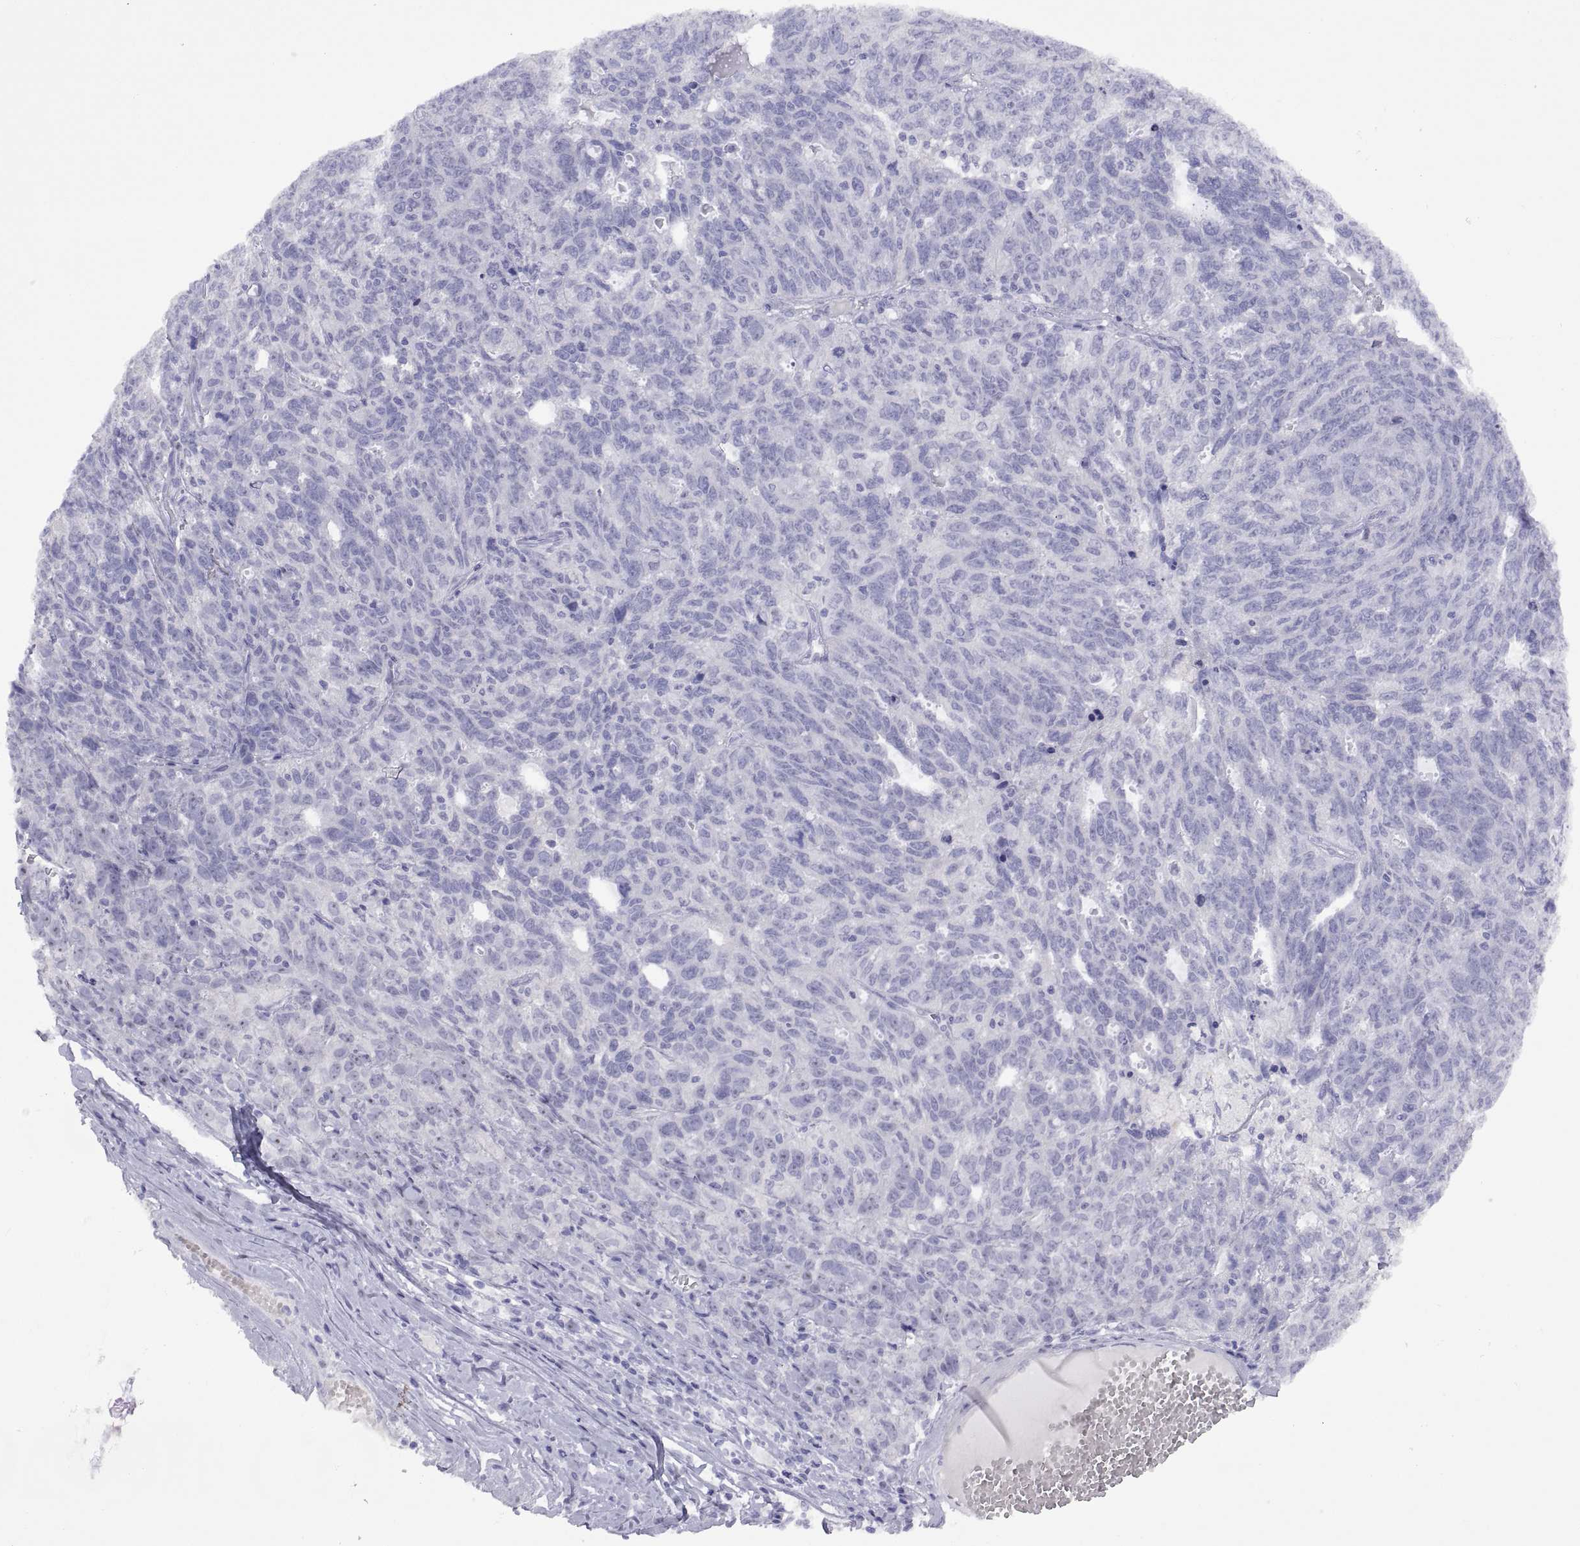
{"staining": {"intensity": "negative", "quantity": "none", "location": "none"}, "tissue": "ovarian cancer", "cell_type": "Tumor cells", "image_type": "cancer", "snomed": [{"axis": "morphology", "description": "Cystadenocarcinoma, serous, NOS"}, {"axis": "topography", "description": "Ovary"}], "caption": "IHC histopathology image of neoplastic tissue: ovarian cancer stained with DAB exhibits no significant protein staining in tumor cells. (Stains: DAB immunohistochemistry (IHC) with hematoxylin counter stain, Microscopy: brightfield microscopy at high magnification).", "gene": "VSX2", "patient": {"sex": "female", "age": 71}}